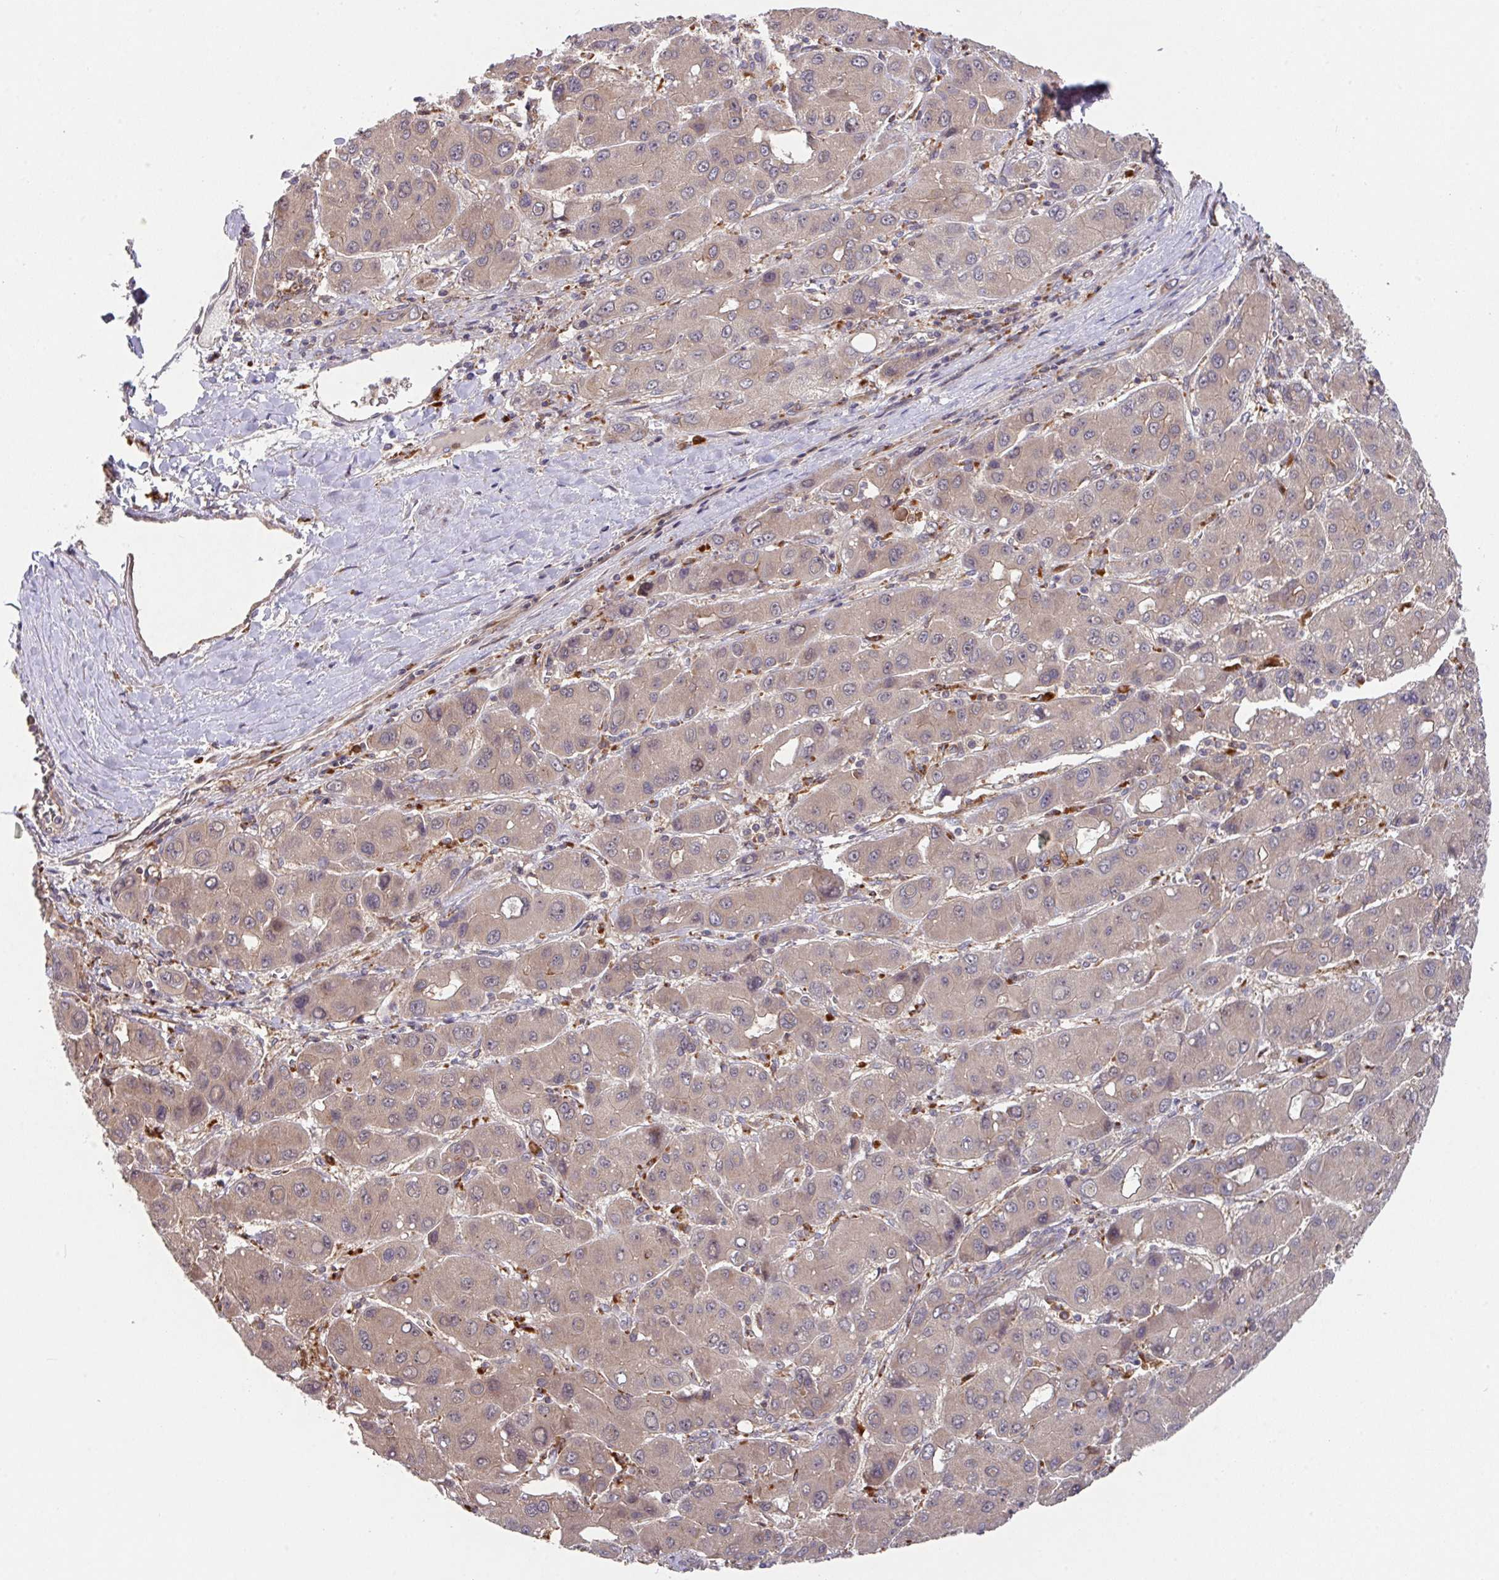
{"staining": {"intensity": "weak", "quantity": "25%-75%", "location": "cytoplasmic/membranous"}, "tissue": "liver cancer", "cell_type": "Tumor cells", "image_type": "cancer", "snomed": [{"axis": "morphology", "description": "Carcinoma, Hepatocellular, NOS"}, {"axis": "topography", "description": "Liver"}], "caption": "Brown immunohistochemical staining in human liver cancer (hepatocellular carcinoma) exhibits weak cytoplasmic/membranous staining in approximately 25%-75% of tumor cells.", "gene": "TRIM14", "patient": {"sex": "male", "age": 55}}